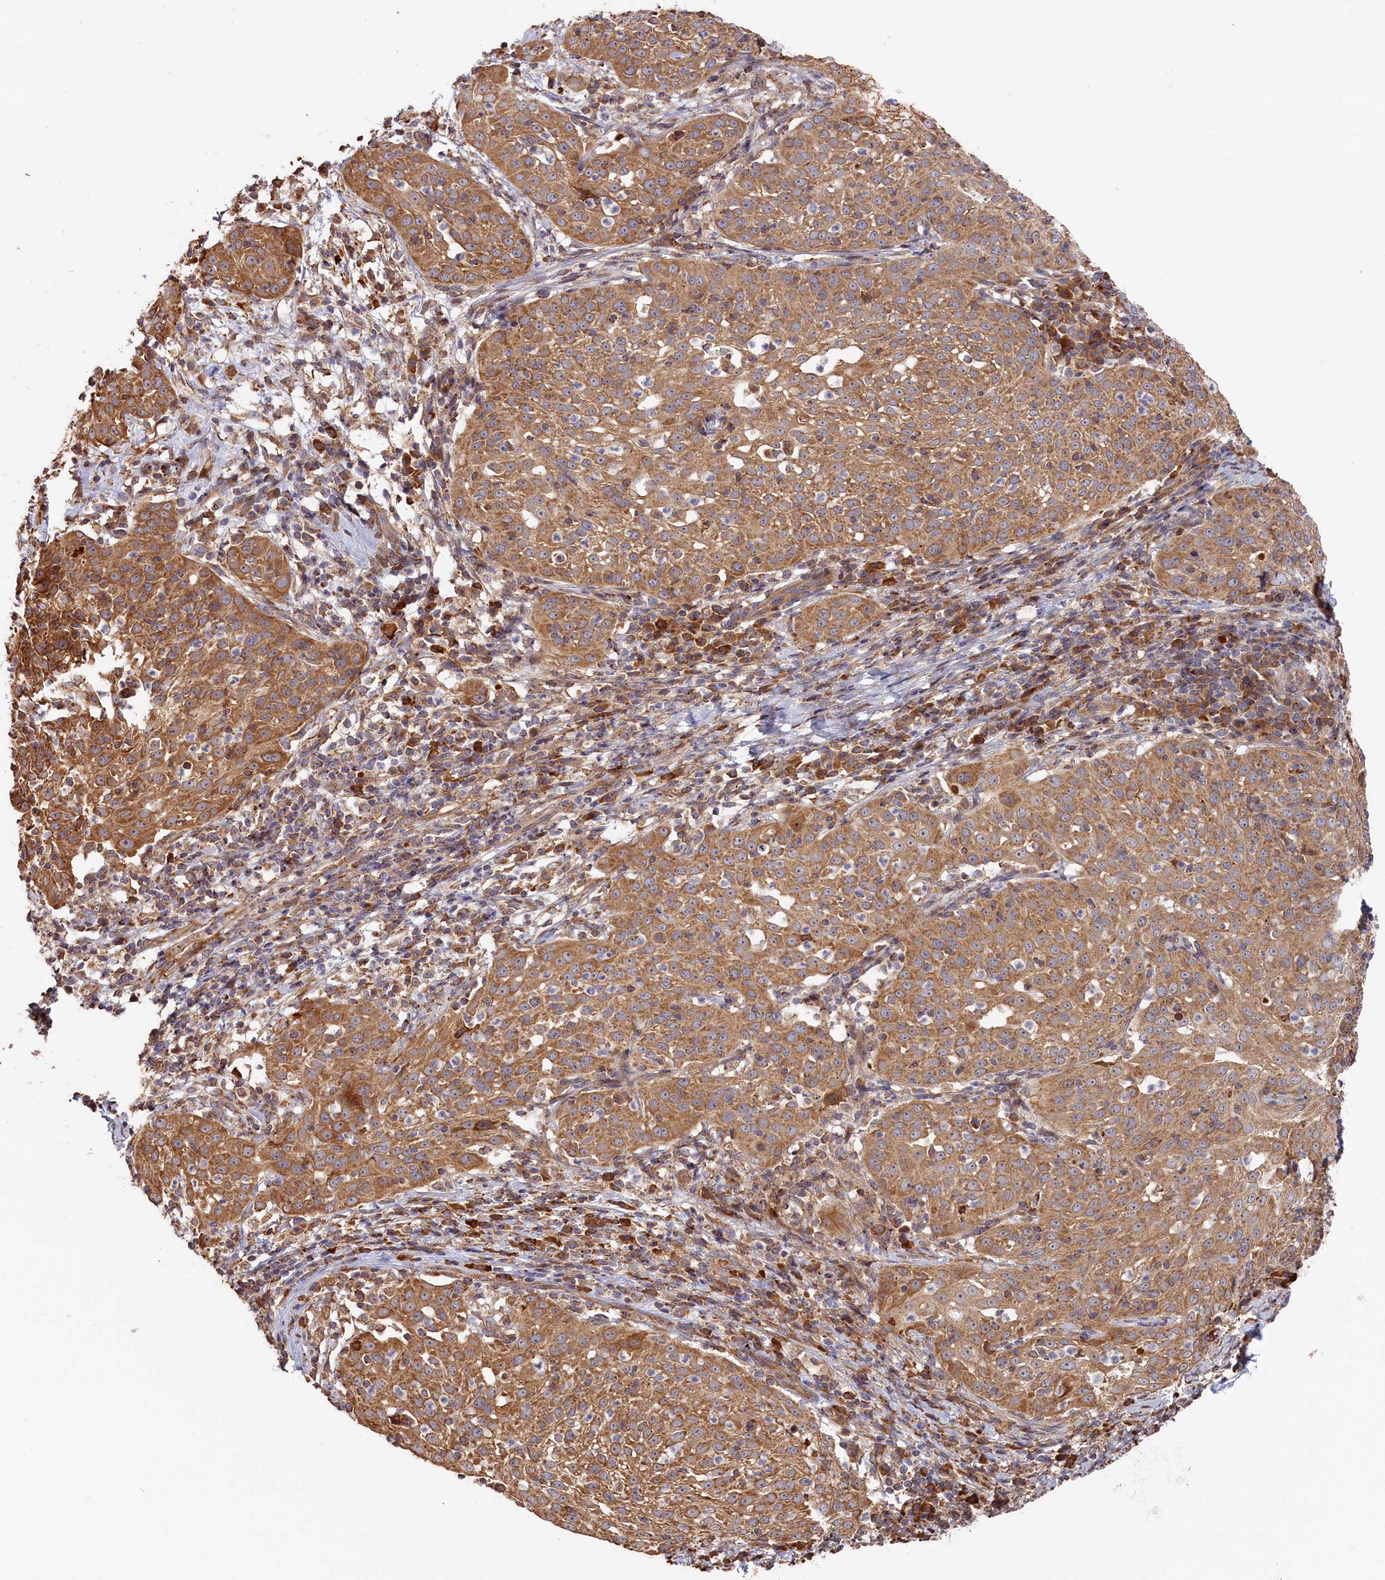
{"staining": {"intensity": "moderate", "quantity": ">75%", "location": "cytoplasmic/membranous"}, "tissue": "cervical cancer", "cell_type": "Tumor cells", "image_type": "cancer", "snomed": [{"axis": "morphology", "description": "Squamous cell carcinoma, NOS"}, {"axis": "topography", "description": "Cervix"}], "caption": "Immunohistochemistry image of human squamous cell carcinoma (cervical) stained for a protein (brown), which reveals medium levels of moderate cytoplasmic/membranous staining in about >75% of tumor cells.", "gene": "CEP44", "patient": {"sex": "female", "age": 57}}